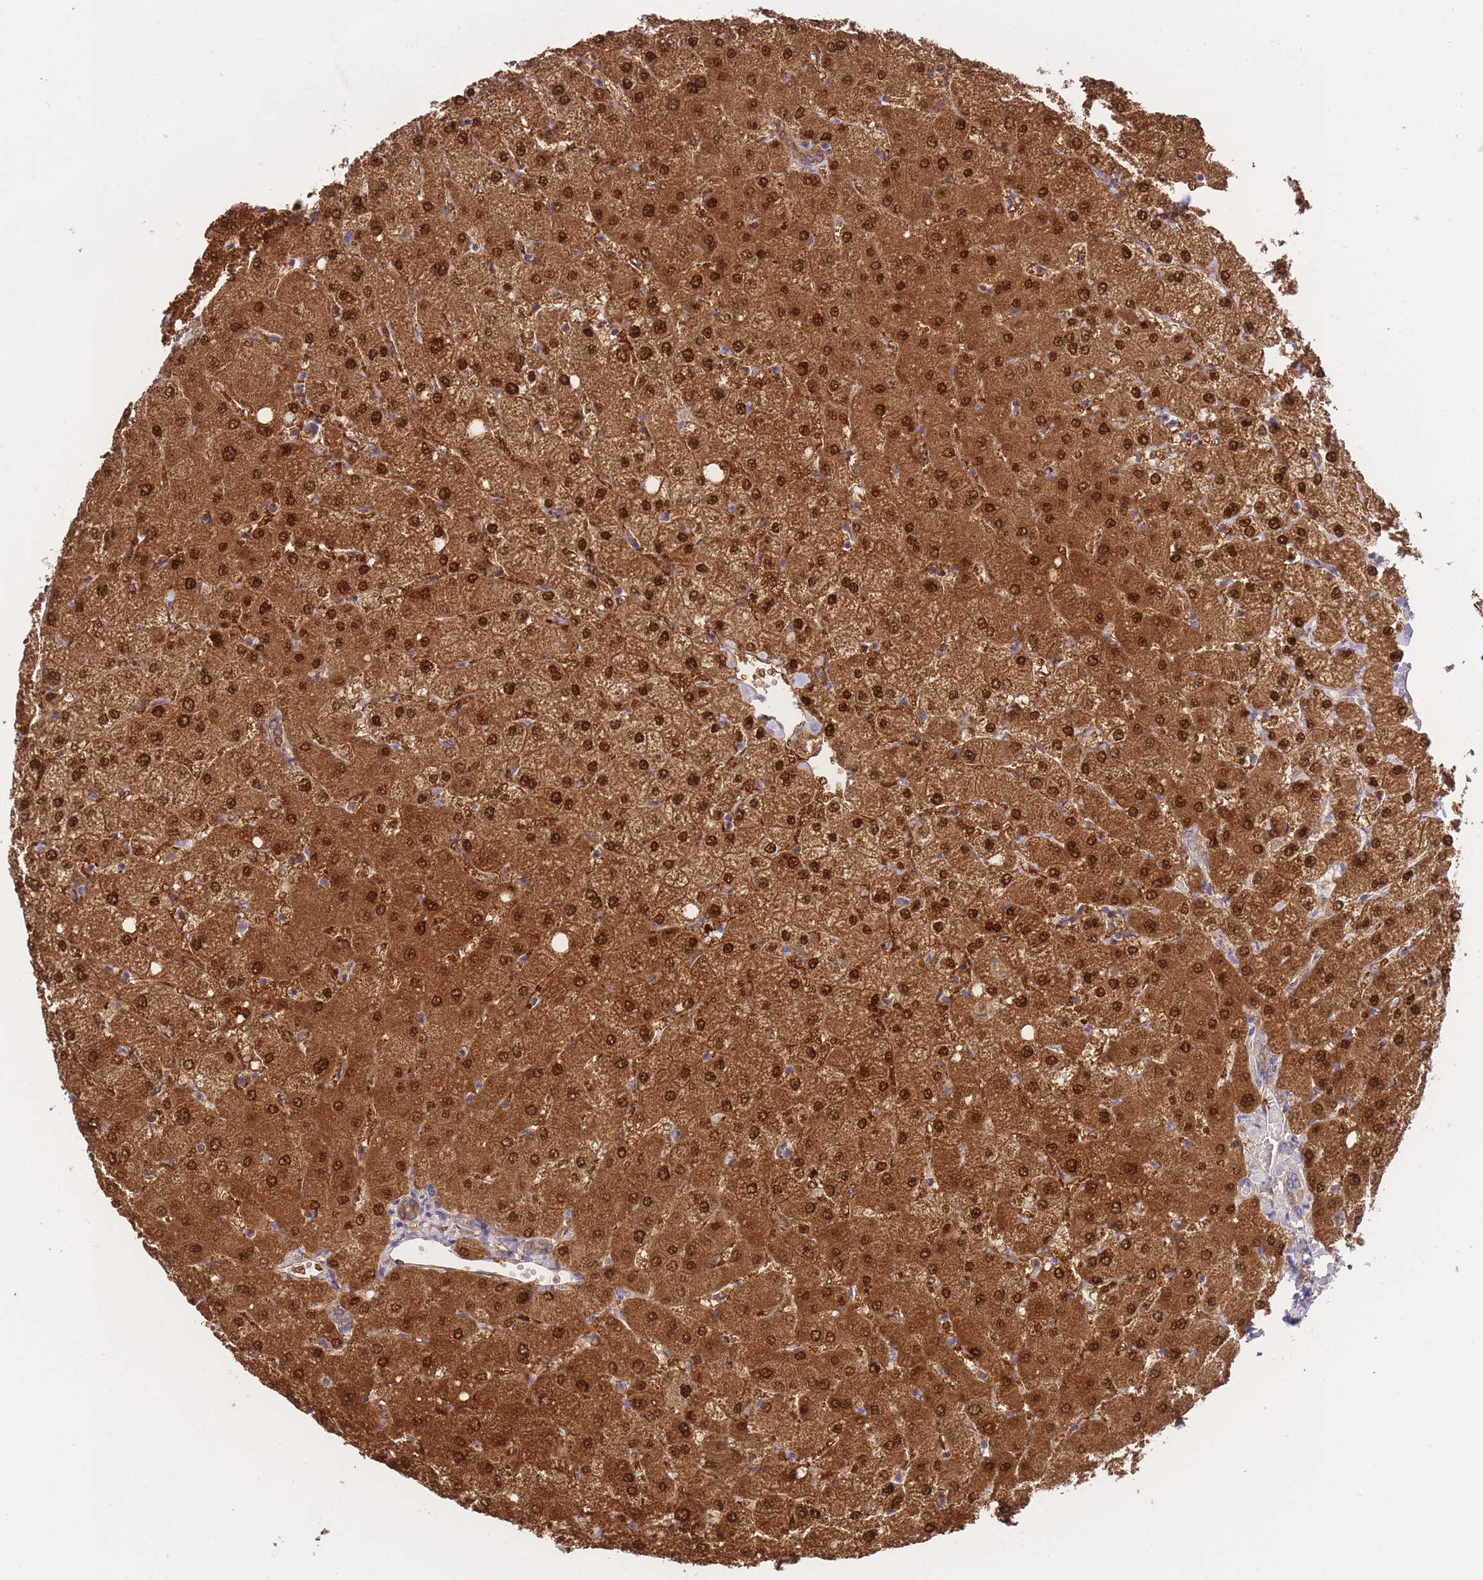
{"staining": {"intensity": "weak", "quantity": "<25%", "location": "cytoplasmic/membranous"}, "tissue": "liver", "cell_type": "Cholangiocytes", "image_type": "normal", "snomed": [{"axis": "morphology", "description": "Normal tissue, NOS"}, {"axis": "topography", "description": "Liver"}], "caption": "Micrograph shows no significant protein staining in cholangiocytes of unremarkable liver.", "gene": "PGM1", "patient": {"sex": "female", "age": 54}}